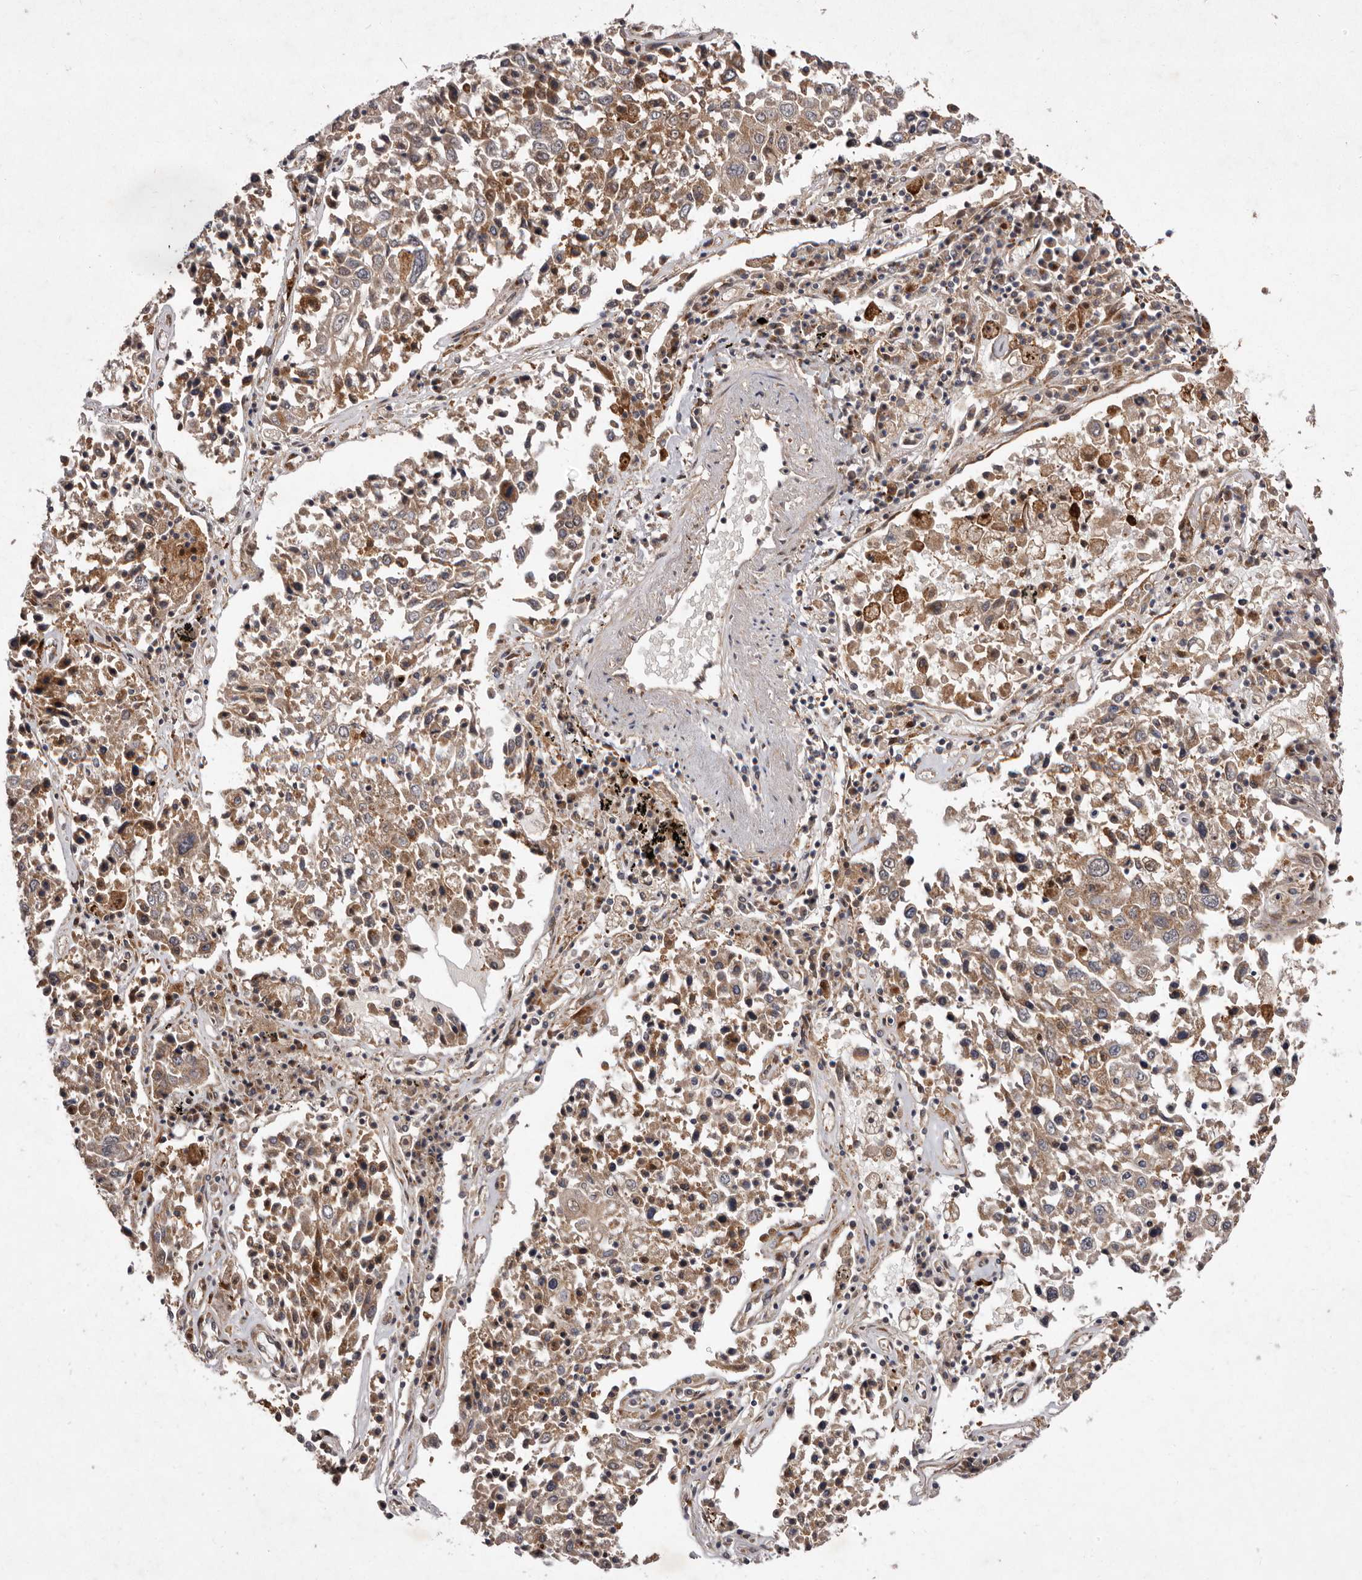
{"staining": {"intensity": "moderate", "quantity": ">75%", "location": "cytoplasmic/membranous"}, "tissue": "lung cancer", "cell_type": "Tumor cells", "image_type": "cancer", "snomed": [{"axis": "morphology", "description": "Squamous cell carcinoma, NOS"}, {"axis": "topography", "description": "Lung"}], "caption": "A histopathology image showing moderate cytoplasmic/membranous expression in approximately >75% of tumor cells in lung cancer, as visualized by brown immunohistochemical staining.", "gene": "FLAD1", "patient": {"sex": "male", "age": 65}}